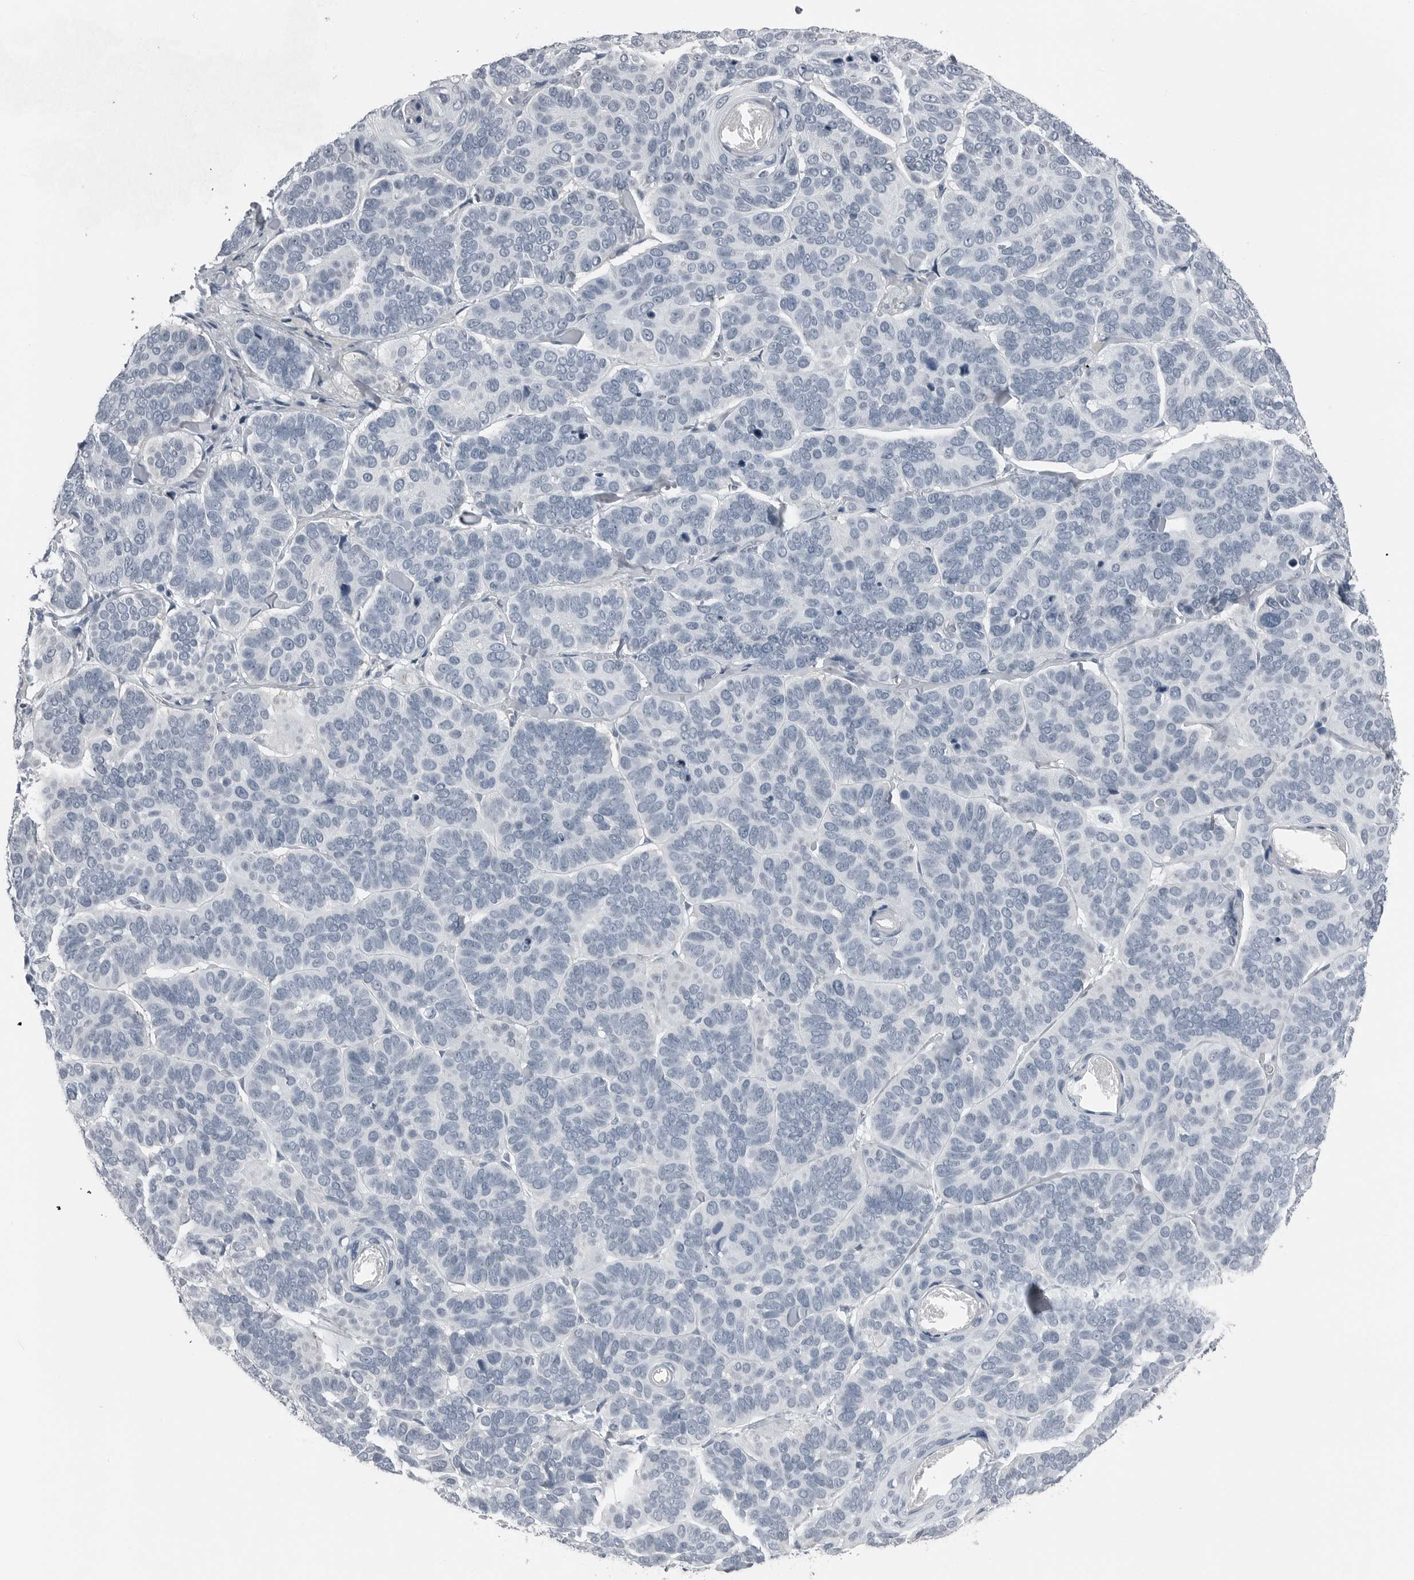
{"staining": {"intensity": "negative", "quantity": "none", "location": "none"}, "tissue": "skin cancer", "cell_type": "Tumor cells", "image_type": "cancer", "snomed": [{"axis": "morphology", "description": "Basal cell carcinoma"}, {"axis": "topography", "description": "Skin"}], "caption": "Immunohistochemistry (IHC) of skin basal cell carcinoma exhibits no expression in tumor cells.", "gene": "SPINK1", "patient": {"sex": "male", "age": 62}}